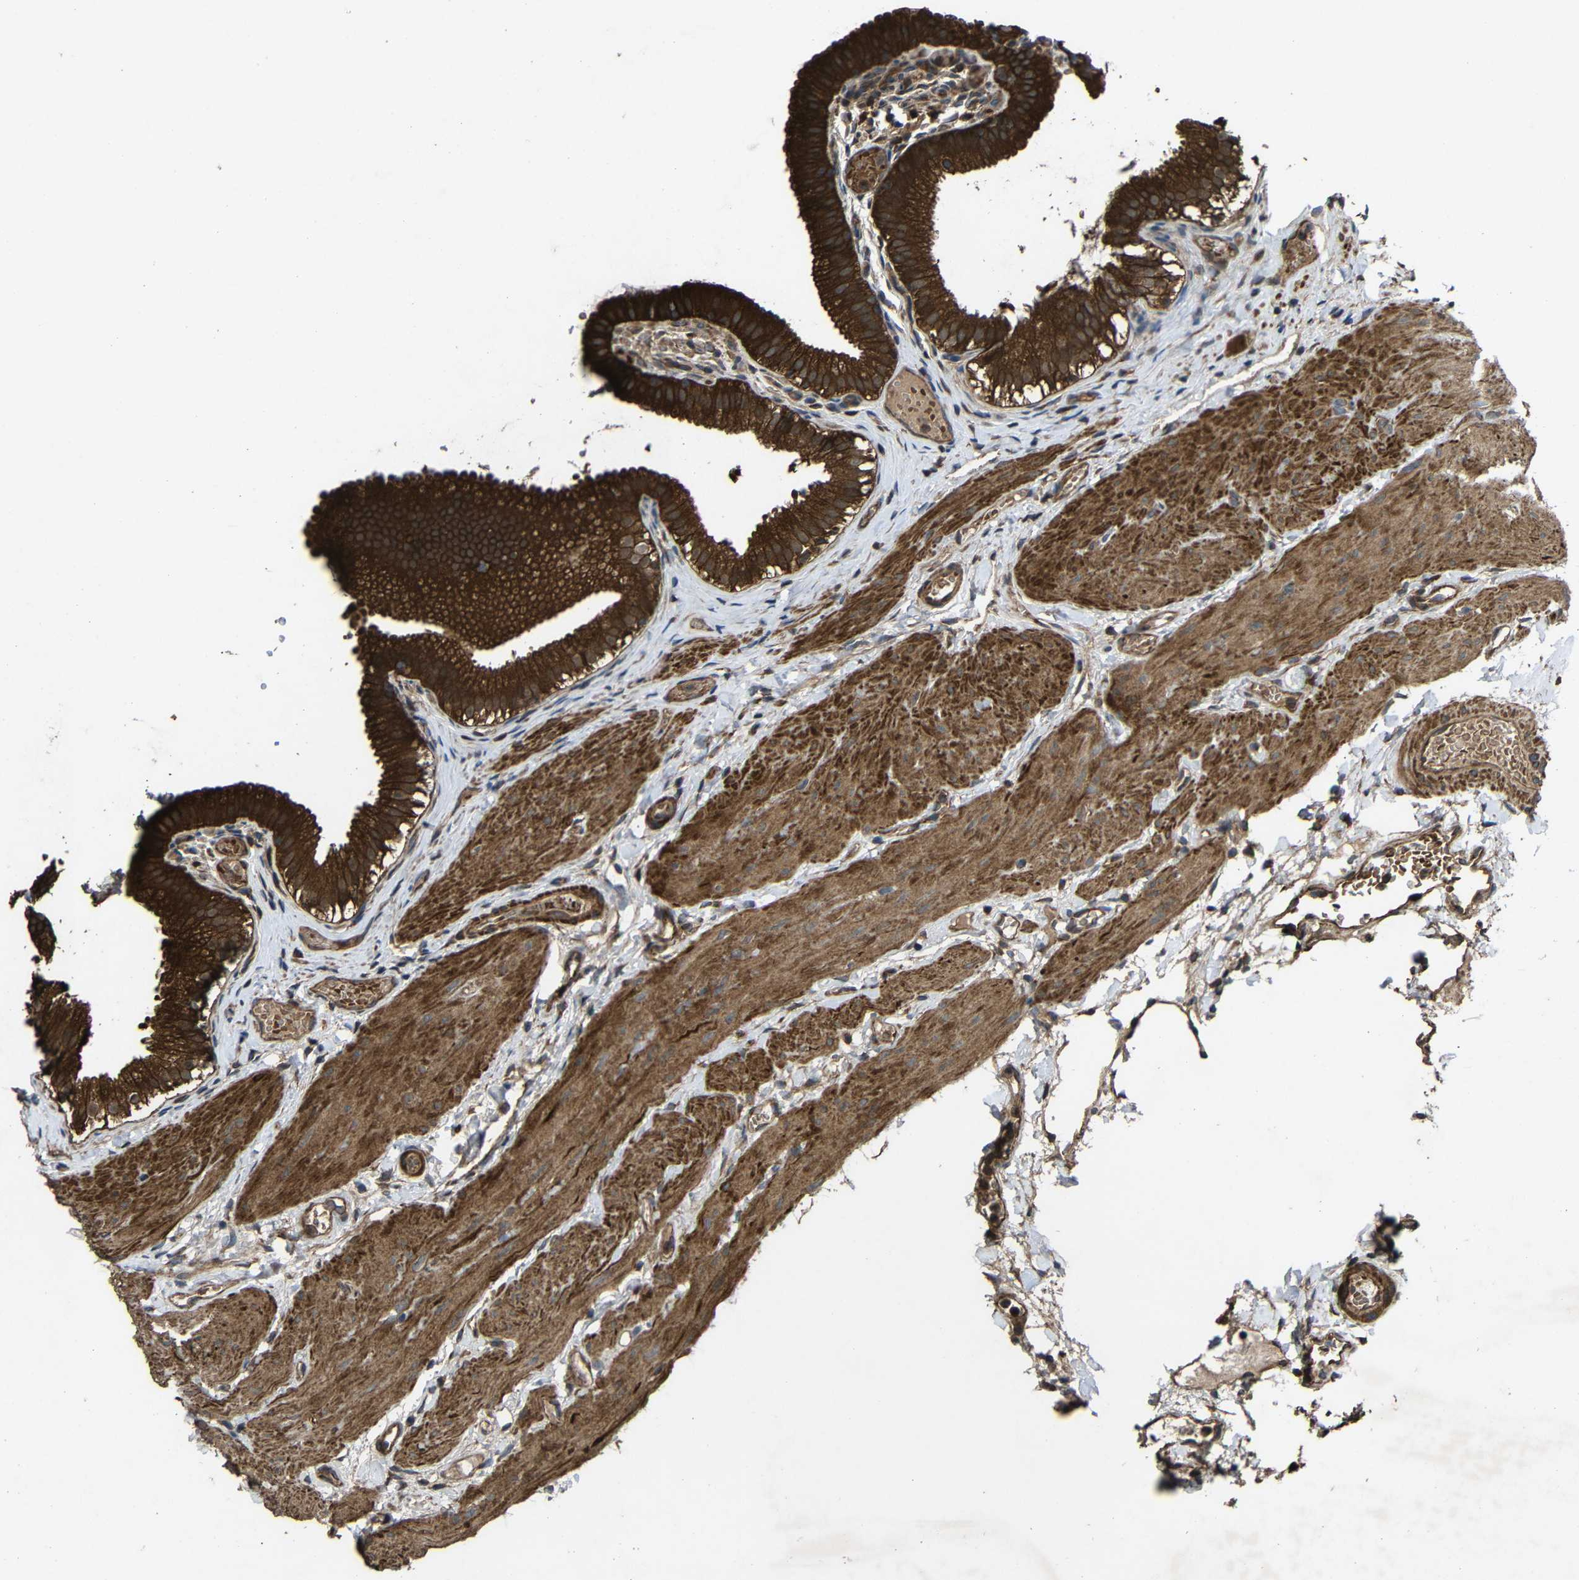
{"staining": {"intensity": "strong", "quantity": ">75%", "location": "cytoplasmic/membranous"}, "tissue": "gallbladder", "cell_type": "Glandular cells", "image_type": "normal", "snomed": [{"axis": "morphology", "description": "Normal tissue, NOS"}, {"axis": "topography", "description": "Gallbladder"}], "caption": "Protein staining of unremarkable gallbladder exhibits strong cytoplasmic/membranous expression in approximately >75% of glandular cells.", "gene": "C1GALT1", "patient": {"sex": "female", "age": 26}}